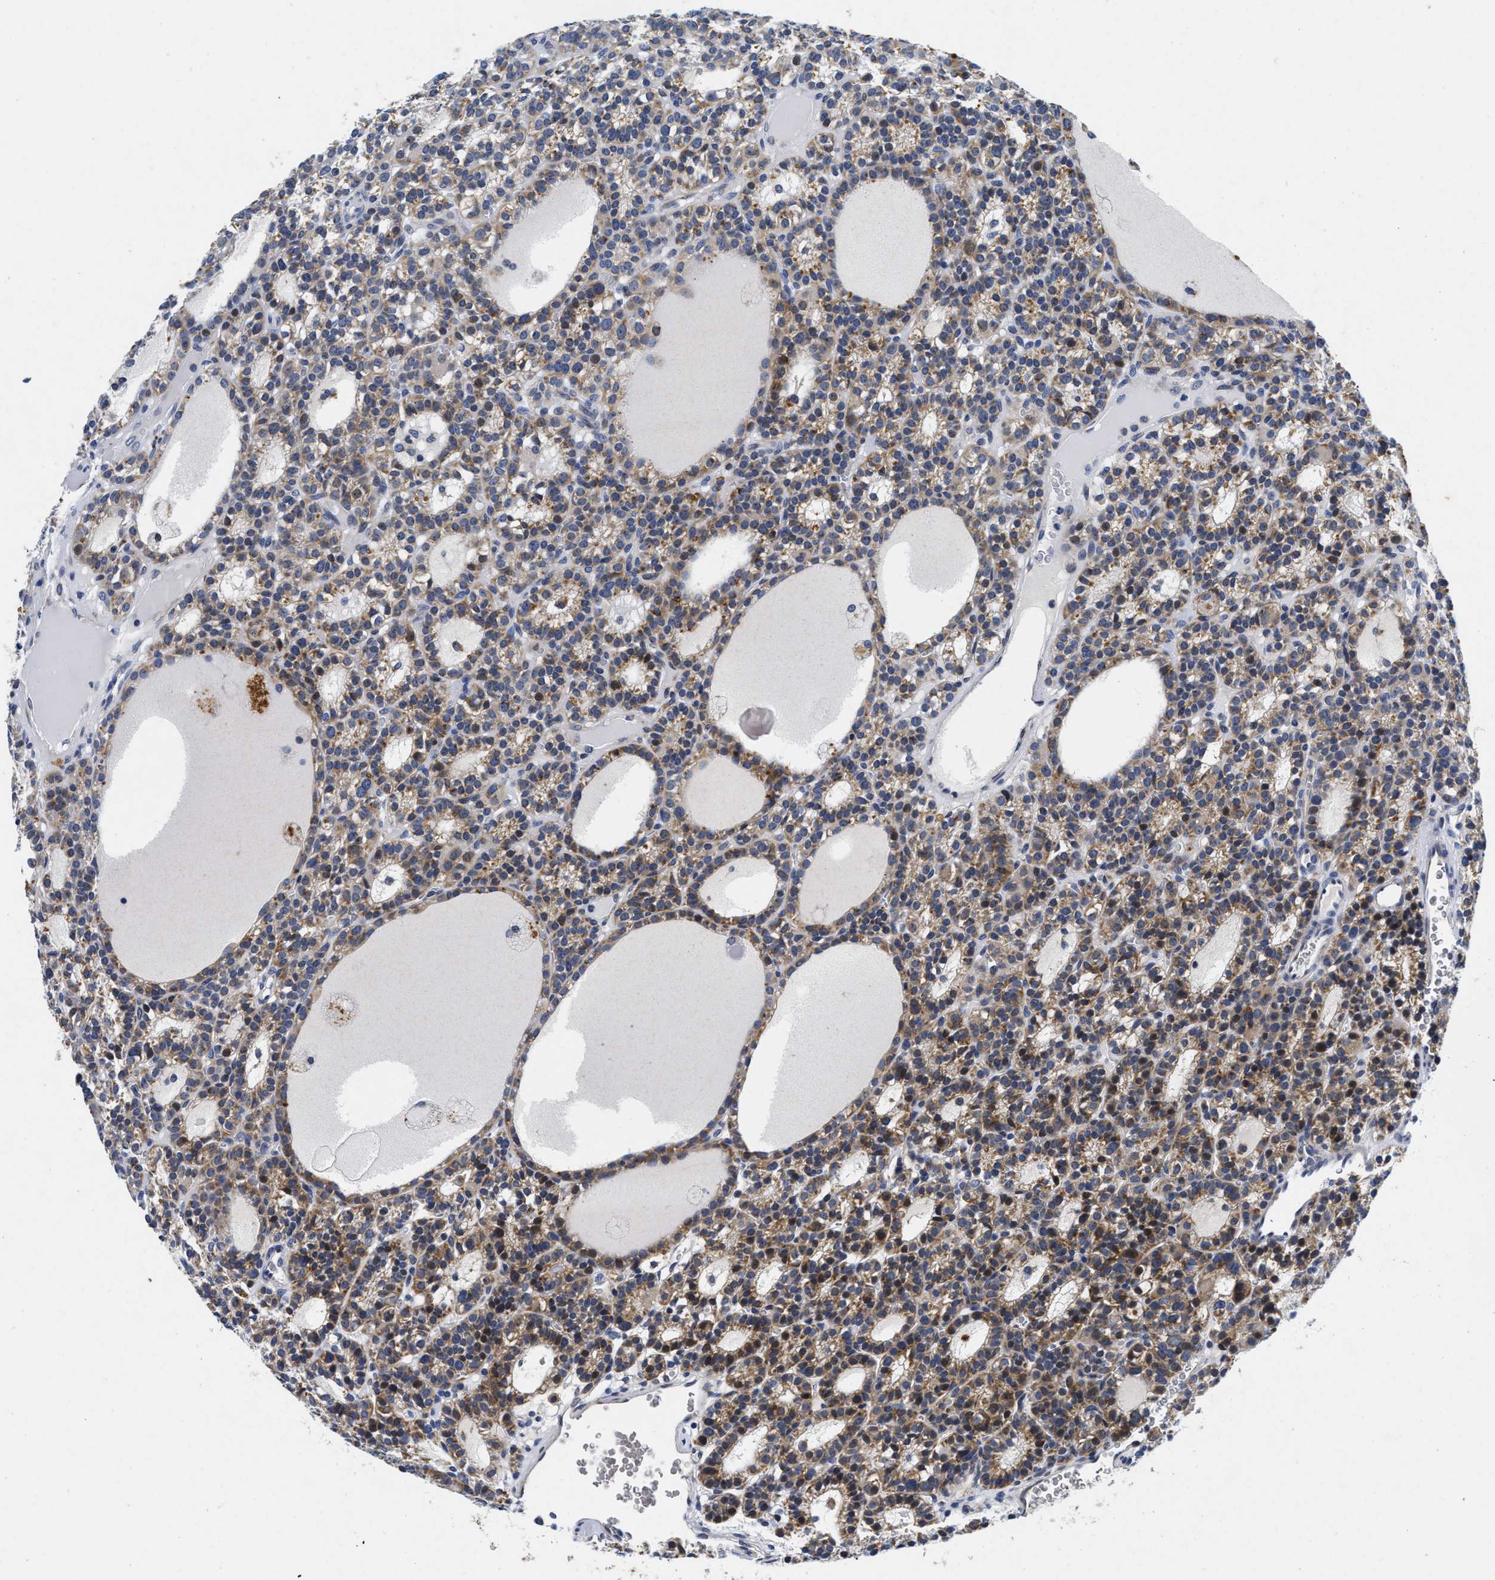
{"staining": {"intensity": "moderate", "quantity": "25%-75%", "location": "cytoplasmic/membranous"}, "tissue": "parathyroid gland", "cell_type": "Glandular cells", "image_type": "normal", "snomed": [{"axis": "morphology", "description": "Normal tissue, NOS"}, {"axis": "morphology", "description": "Adenoma, NOS"}, {"axis": "topography", "description": "Parathyroid gland"}], "caption": "Immunohistochemistry (IHC) of unremarkable parathyroid gland shows medium levels of moderate cytoplasmic/membranous positivity in about 25%-75% of glandular cells.", "gene": "LAD1", "patient": {"sex": "female", "age": 58}}